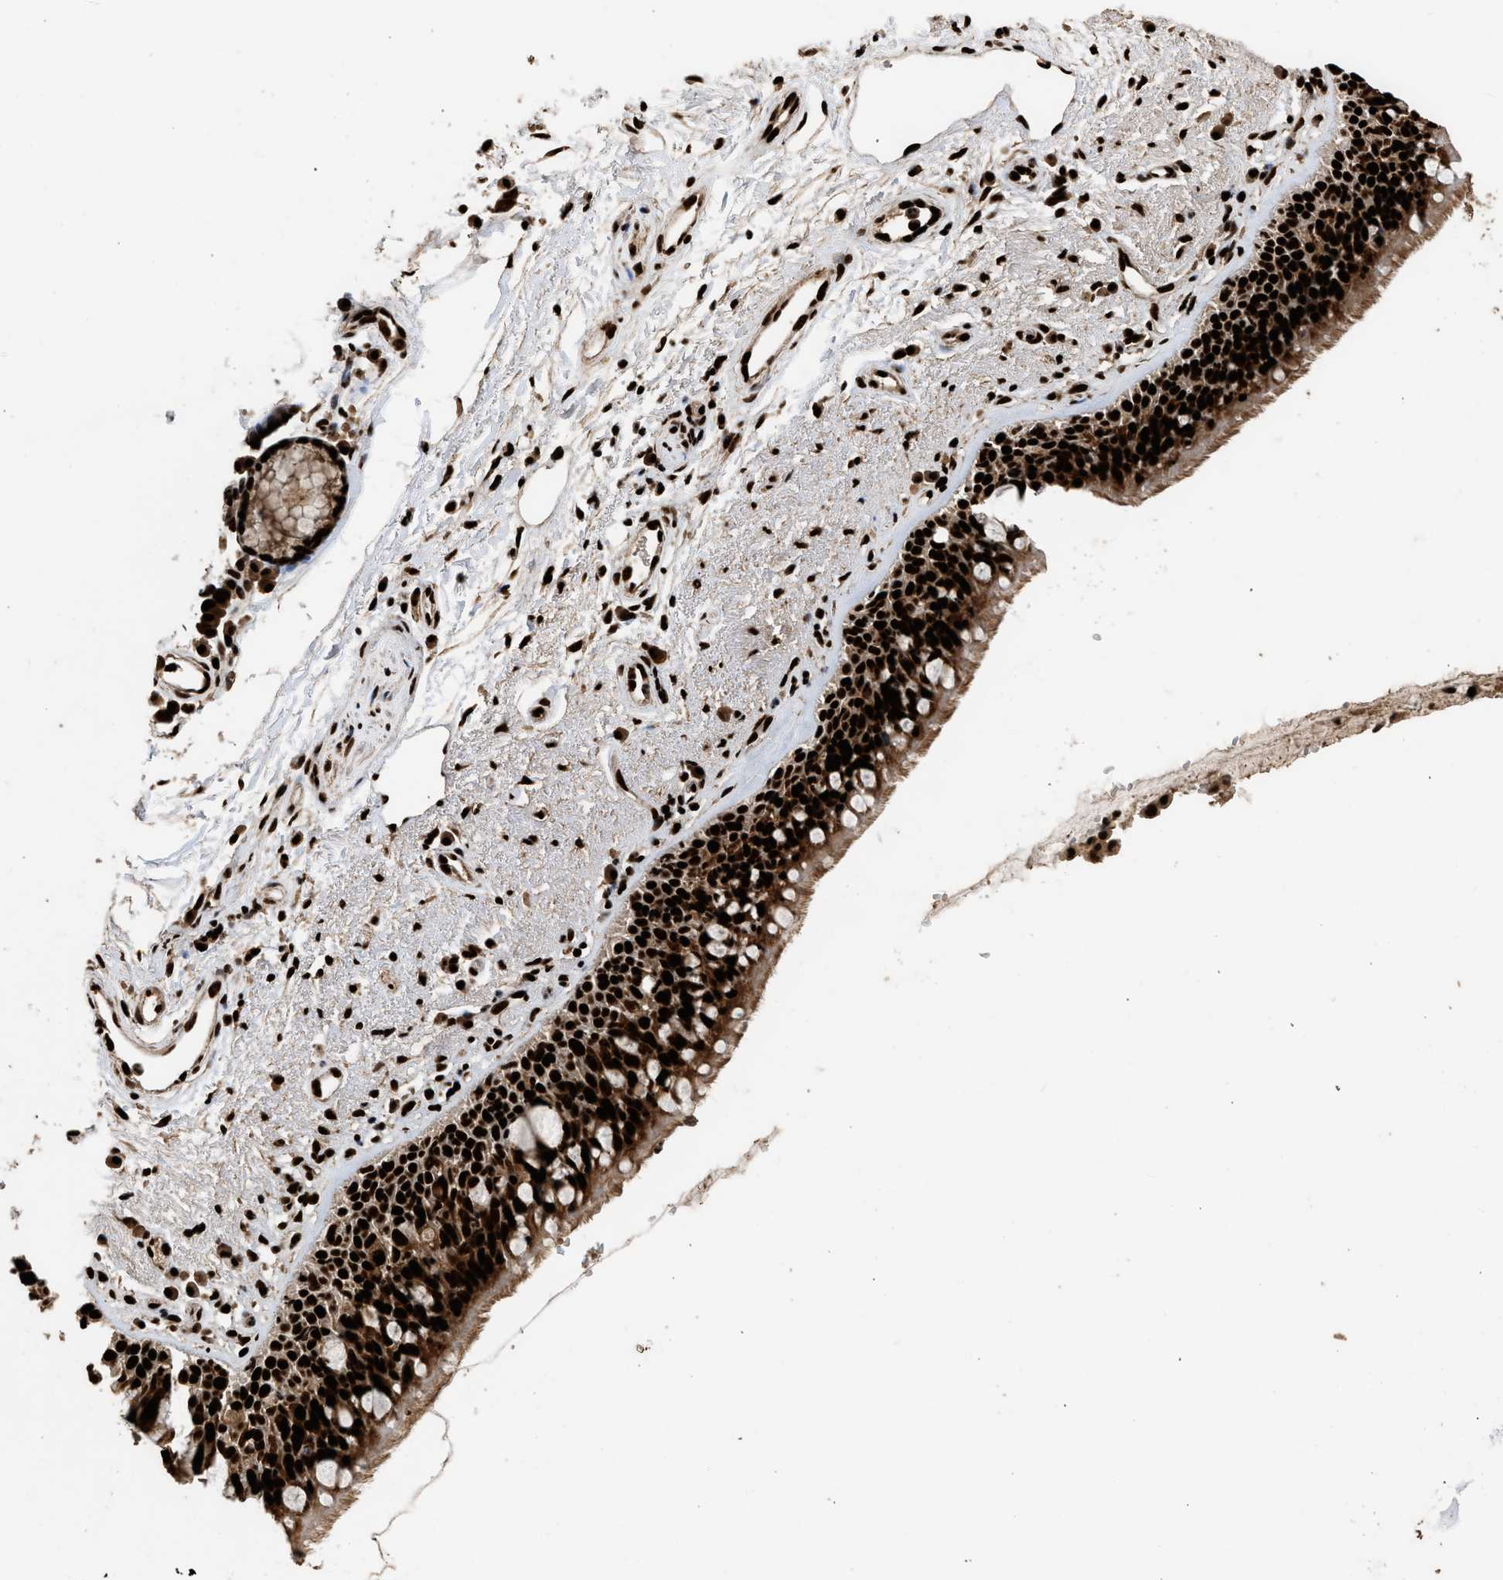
{"staining": {"intensity": "strong", "quantity": ">75%", "location": "cytoplasmic/membranous,nuclear"}, "tissue": "bronchus", "cell_type": "Respiratory epithelial cells", "image_type": "normal", "snomed": [{"axis": "morphology", "description": "Normal tissue, NOS"}, {"axis": "topography", "description": "Bronchus"}], "caption": "Immunohistochemical staining of benign human bronchus exhibits strong cytoplasmic/membranous,nuclear protein expression in about >75% of respiratory epithelial cells.", "gene": "PPP4R3B", "patient": {"sex": "female", "age": 54}}